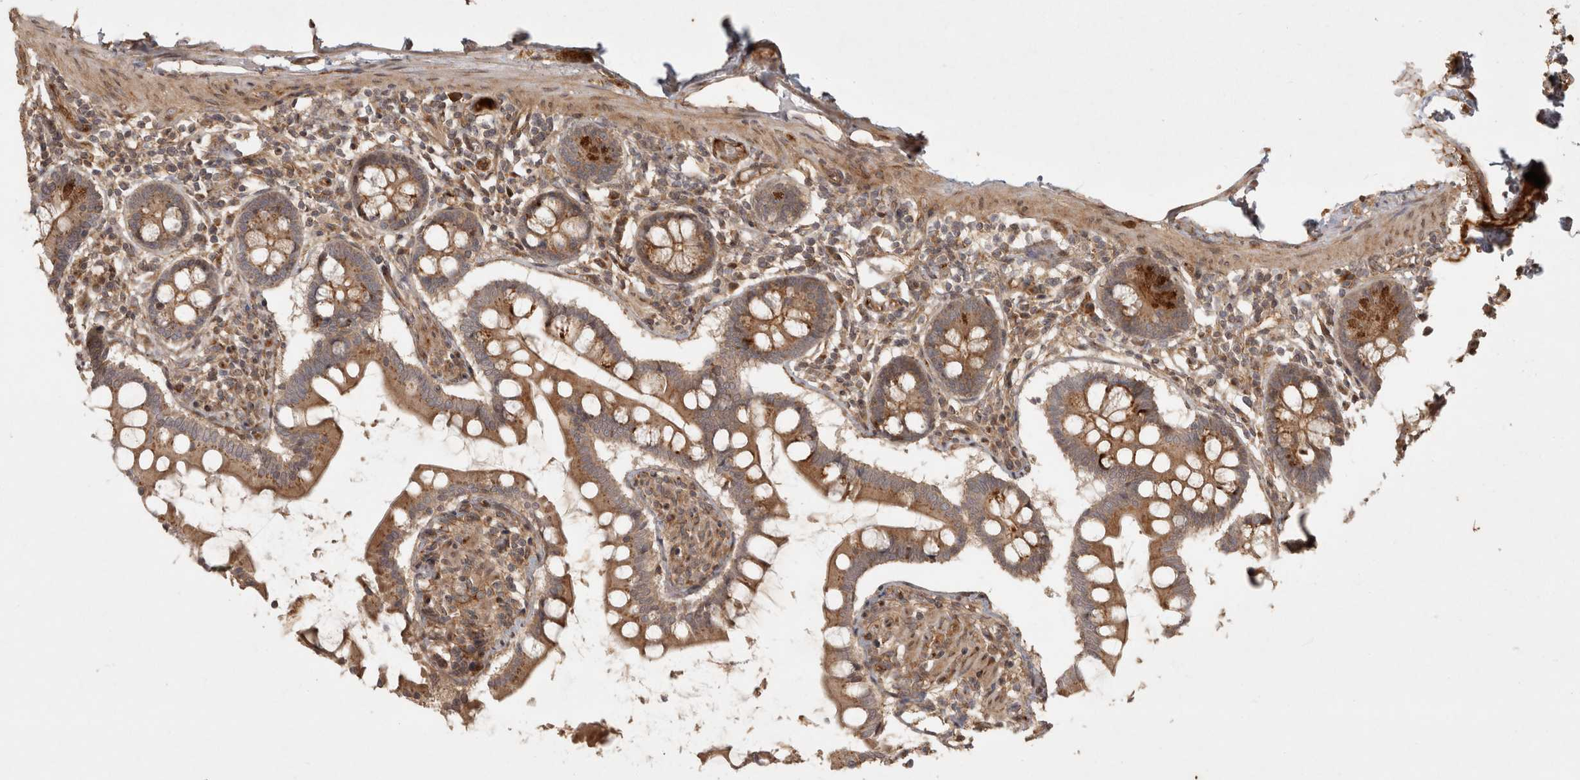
{"staining": {"intensity": "moderate", "quantity": ">75%", "location": "cytoplasmic/membranous"}, "tissue": "small intestine", "cell_type": "Glandular cells", "image_type": "normal", "snomed": [{"axis": "morphology", "description": "Normal tissue, NOS"}, {"axis": "topography", "description": "Small intestine"}], "caption": "Glandular cells show medium levels of moderate cytoplasmic/membranous expression in approximately >75% of cells in benign small intestine.", "gene": "CAMSAP2", "patient": {"sex": "male", "age": 41}}